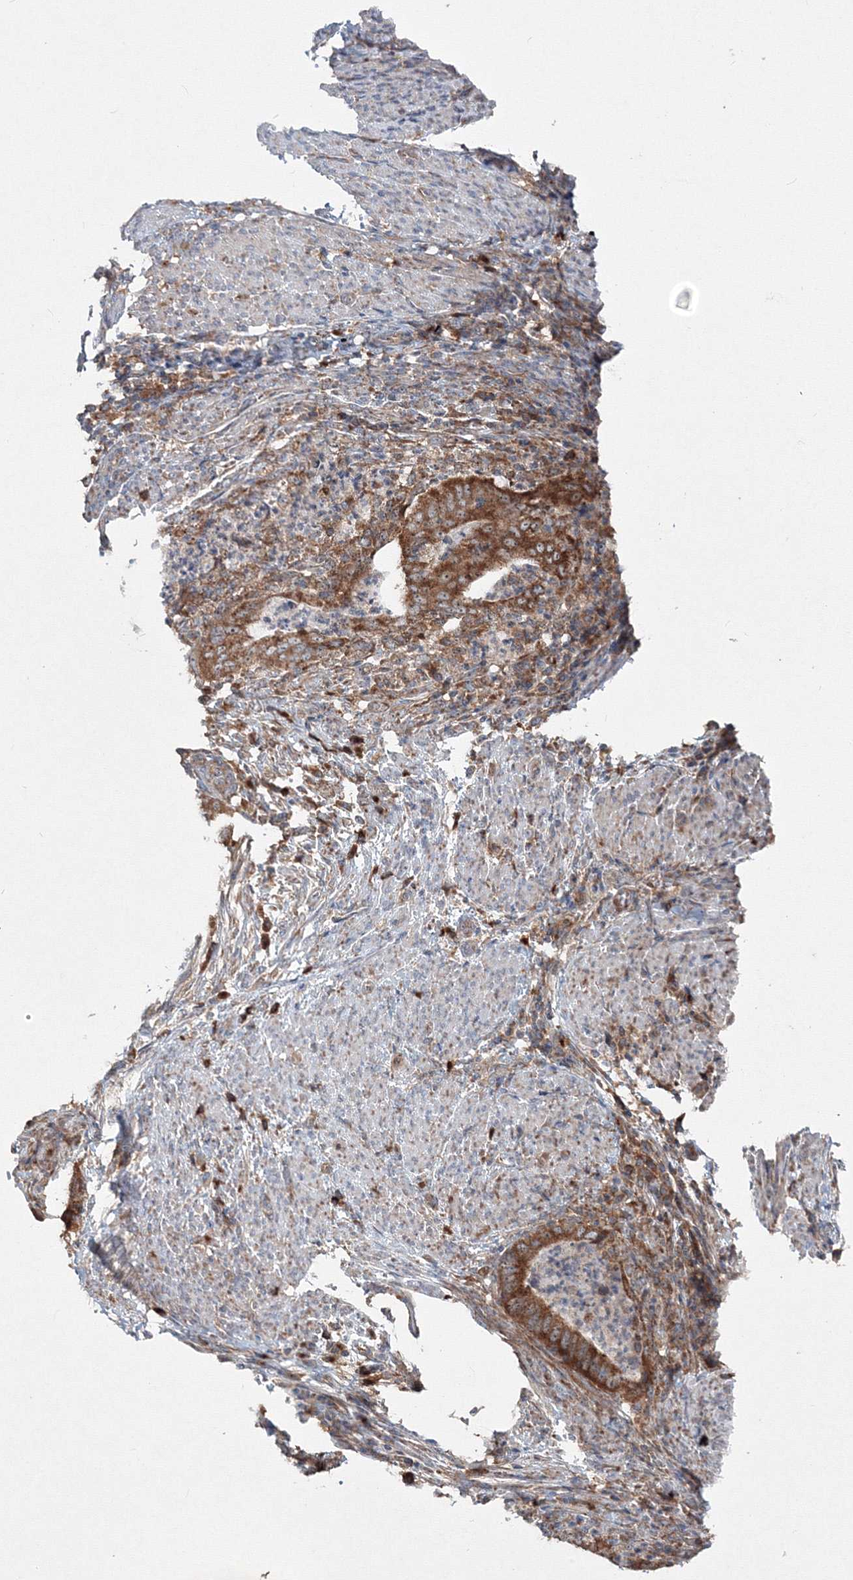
{"staining": {"intensity": "strong", "quantity": ">75%", "location": "cytoplasmic/membranous"}, "tissue": "endometrial cancer", "cell_type": "Tumor cells", "image_type": "cancer", "snomed": [{"axis": "morphology", "description": "Polyp, NOS"}, {"axis": "morphology", "description": "Adenocarcinoma, NOS"}, {"axis": "morphology", "description": "Adenoma, NOS"}, {"axis": "topography", "description": "Endometrium"}], "caption": "IHC of human endometrial cancer displays high levels of strong cytoplasmic/membranous expression in approximately >75% of tumor cells. The staining was performed using DAB (3,3'-diaminobenzidine) to visualize the protein expression in brown, while the nuclei were stained in blue with hematoxylin (Magnification: 20x).", "gene": "PEX13", "patient": {"sex": "female", "age": 79}}